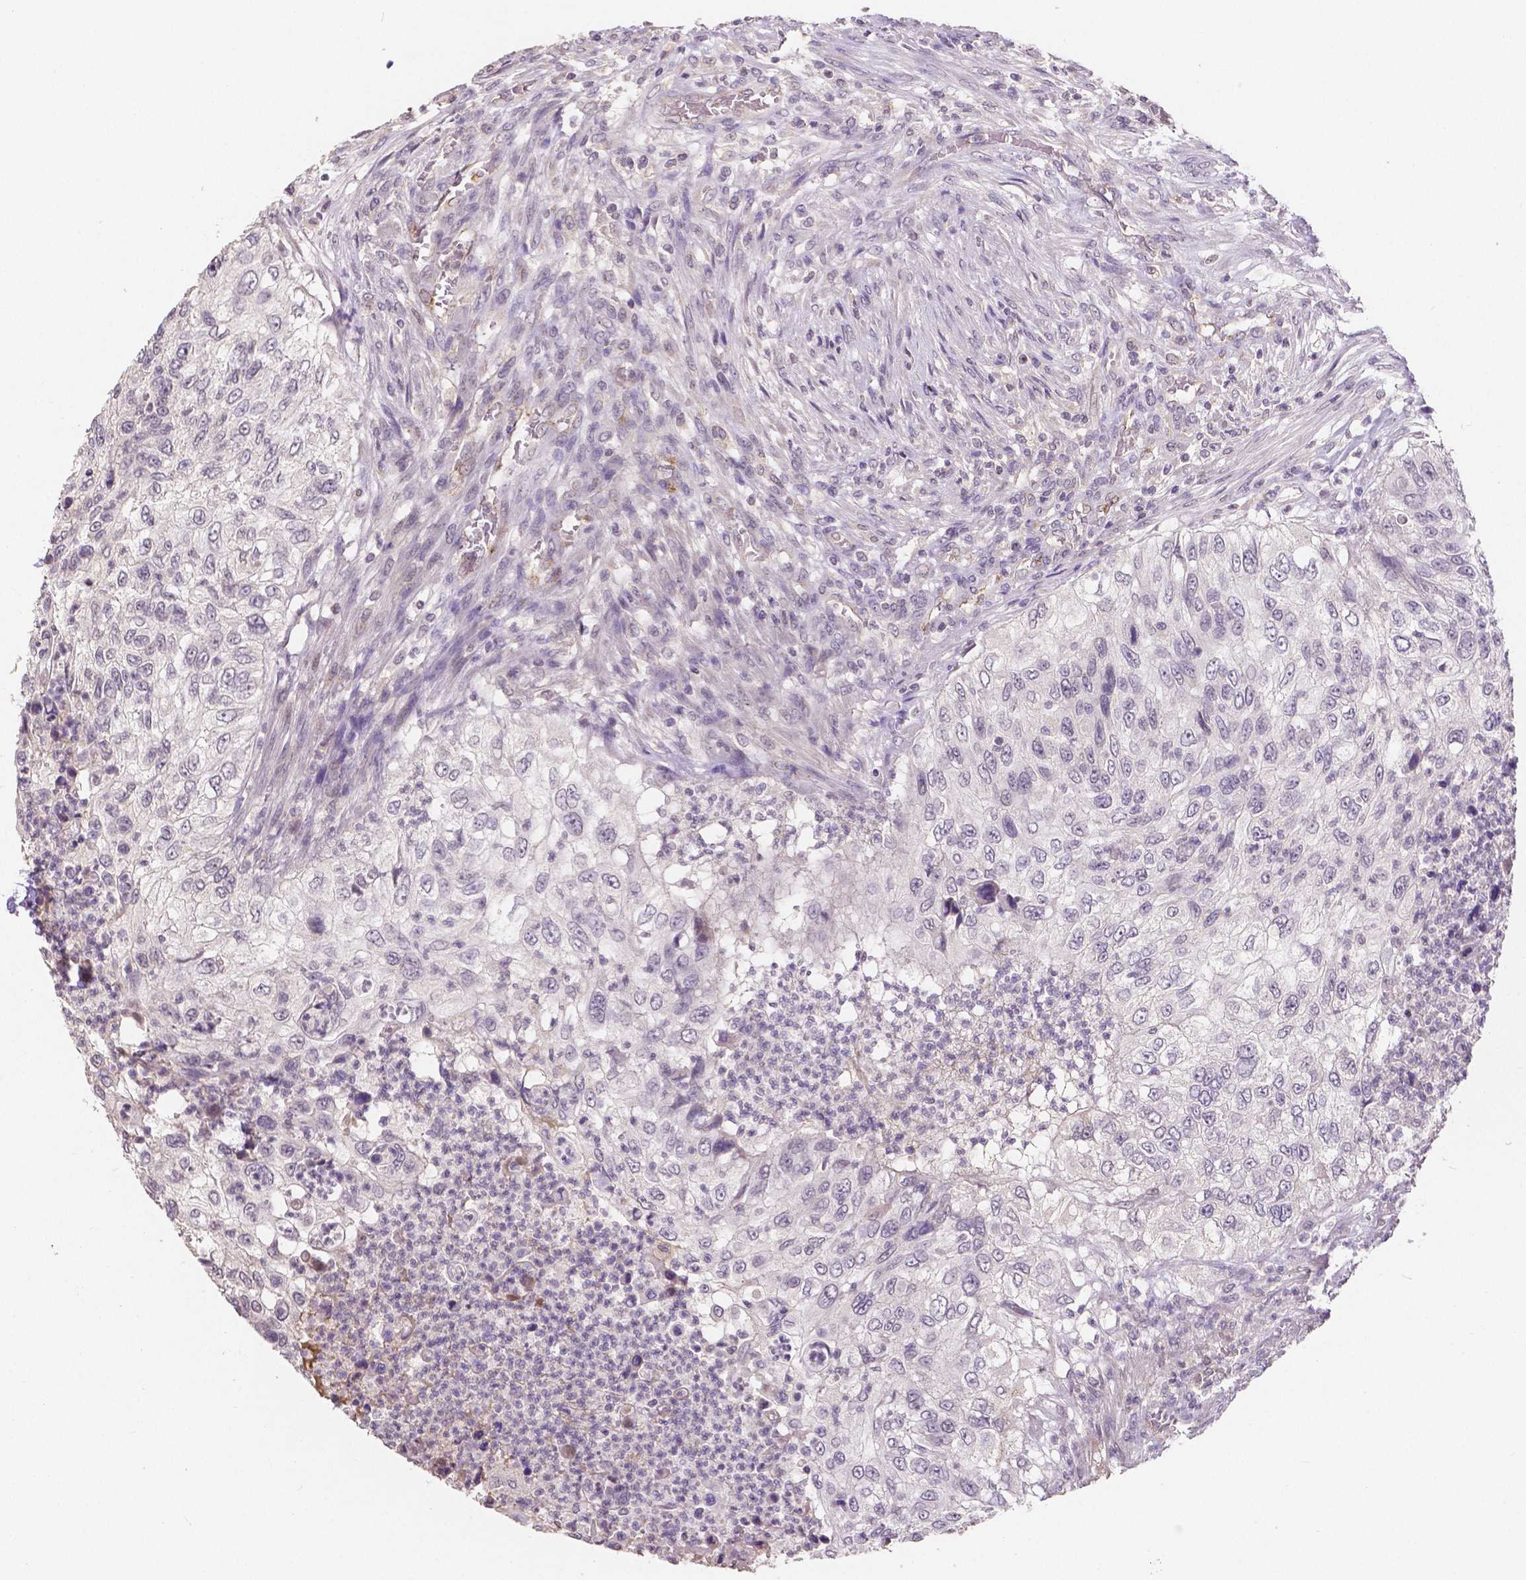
{"staining": {"intensity": "negative", "quantity": "none", "location": "none"}, "tissue": "urothelial cancer", "cell_type": "Tumor cells", "image_type": "cancer", "snomed": [{"axis": "morphology", "description": "Urothelial carcinoma, High grade"}, {"axis": "topography", "description": "Urinary bladder"}], "caption": "IHC image of human urothelial cancer stained for a protein (brown), which displays no positivity in tumor cells.", "gene": "ELAVL2", "patient": {"sex": "female", "age": 60}}